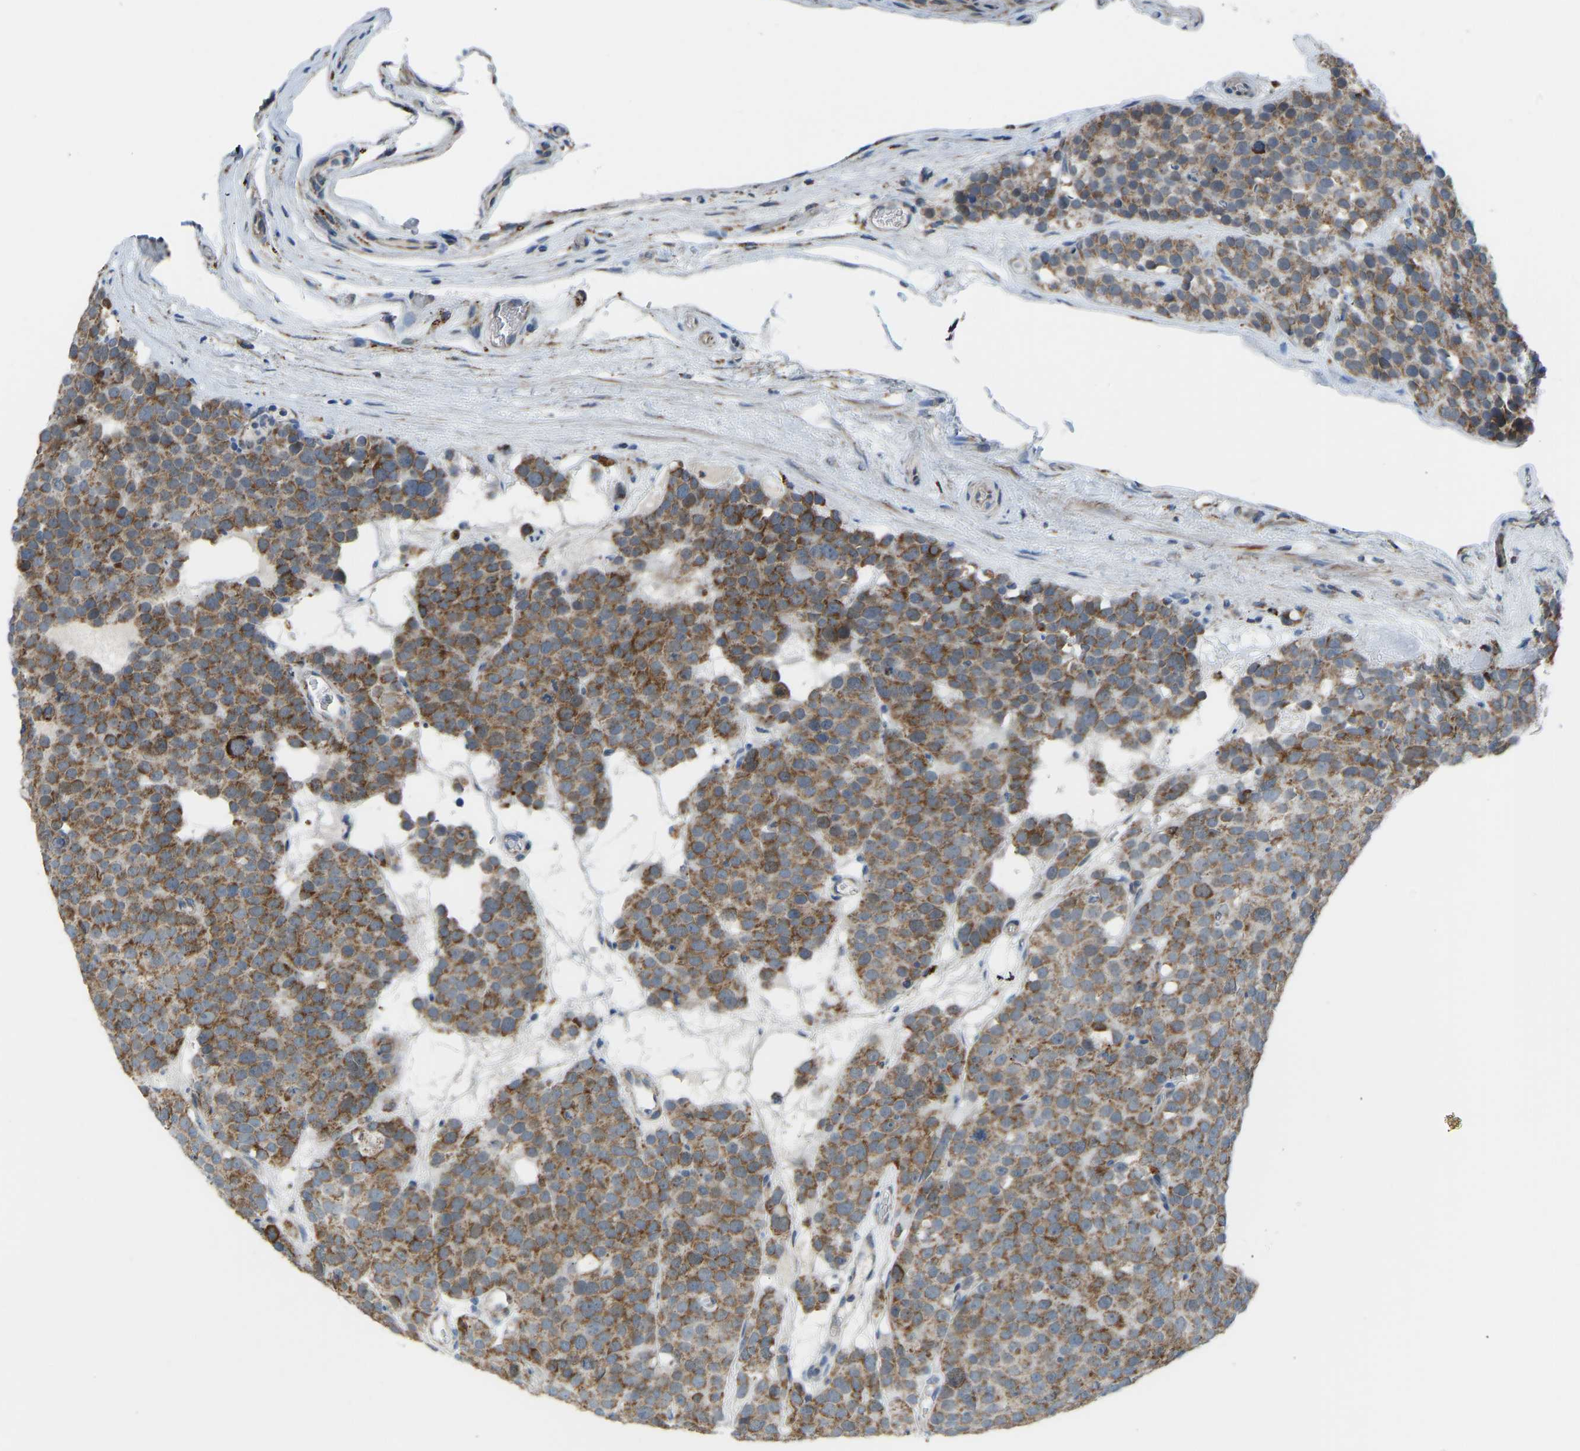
{"staining": {"intensity": "moderate", "quantity": ">75%", "location": "cytoplasmic/membranous"}, "tissue": "testis cancer", "cell_type": "Tumor cells", "image_type": "cancer", "snomed": [{"axis": "morphology", "description": "Seminoma, NOS"}, {"axis": "topography", "description": "Testis"}], "caption": "Testis cancer stained with a brown dye demonstrates moderate cytoplasmic/membranous positive expression in about >75% of tumor cells.", "gene": "SMIM20", "patient": {"sex": "male", "age": 71}}